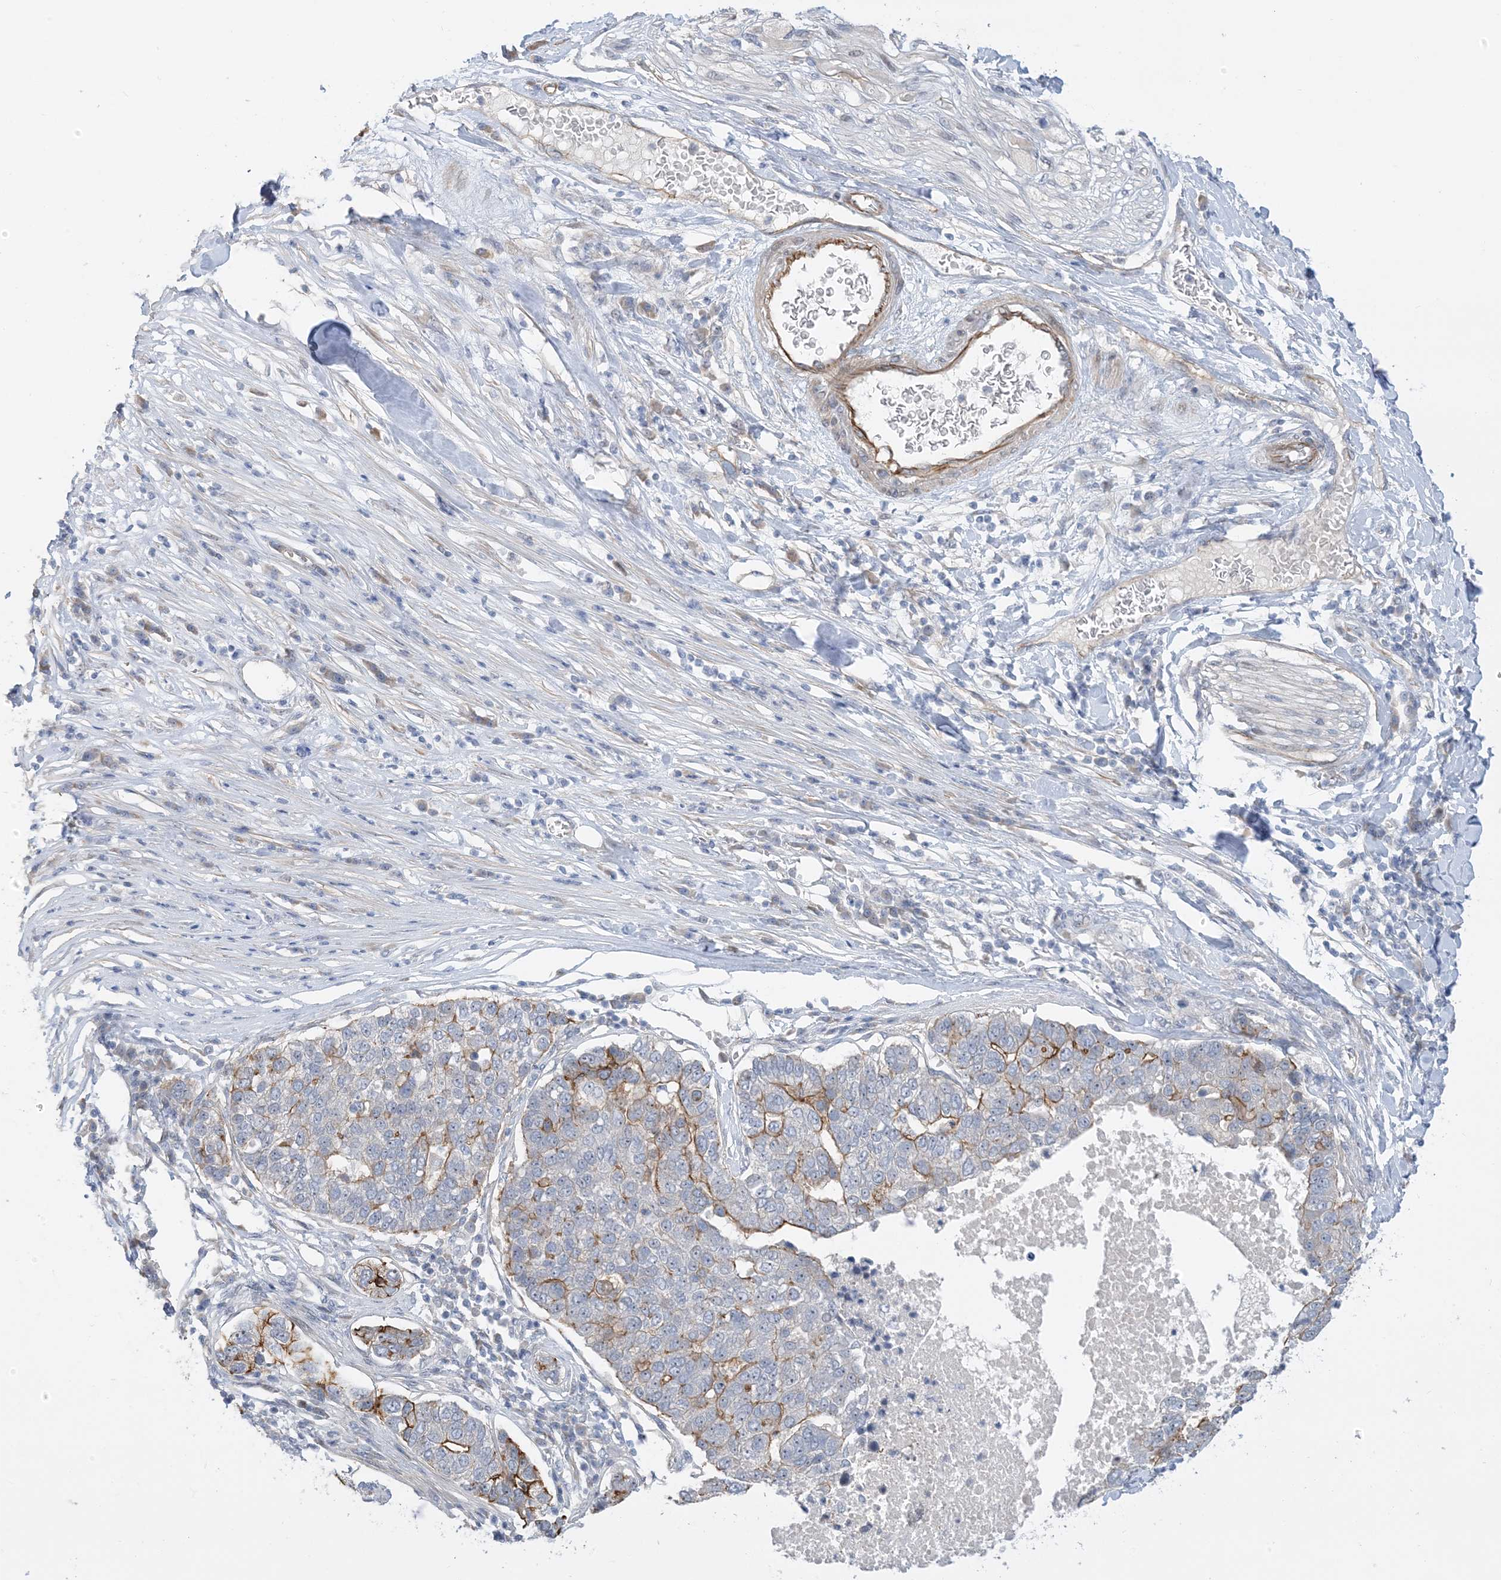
{"staining": {"intensity": "moderate", "quantity": "25%-75%", "location": "cytoplasmic/membranous"}, "tissue": "pancreatic cancer", "cell_type": "Tumor cells", "image_type": "cancer", "snomed": [{"axis": "morphology", "description": "Adenocarcinoma, NOS"}, {"axis": "topography", "description": "Pancreas"}], "caption": "The photomicrograph displays immunohistochemical staining of pancreatic adenocarcinoma. There is moderate cytoplasmic/membranous positivity is identified in approximately 25%-75% of tumor cells. The staining is performed using DAB brown chromogen to label protein expression. The nuclei are counter-stained blue using hematoxylin.", "gene": "IL36B", "patient": {"sex": "female", "age": 61}}